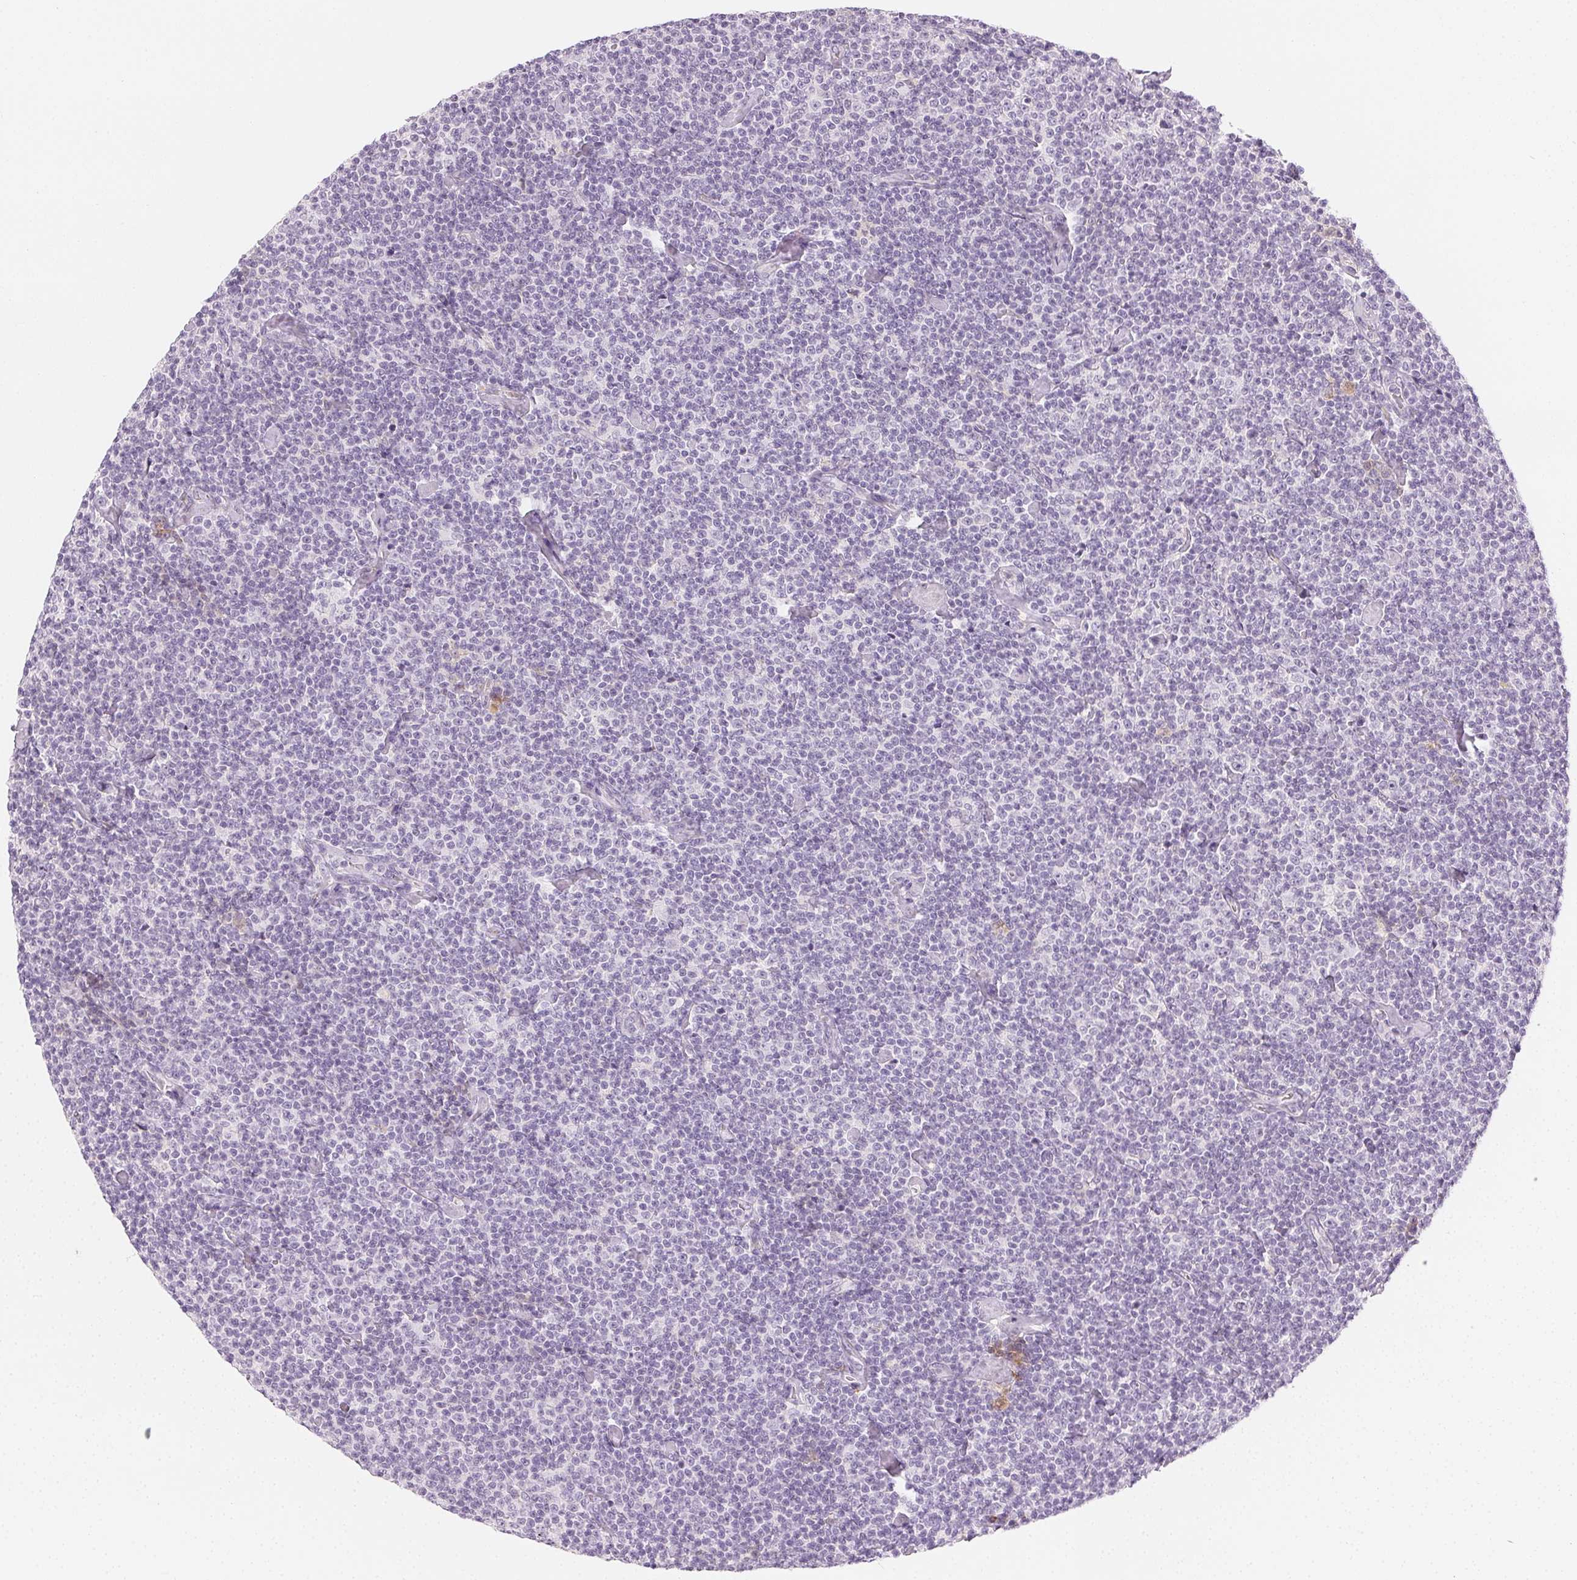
{"staining": {"intensity": "negative", "quantity": "none", "location": "none"}, "tissue": "lymphoma", "cell_type": "Tumor cells", "image_type": "cancer", "snomed": [{"axis": "morphology", "description": "Malignant lymphoma, non-Hodgkin's type, Low grade"}, {"axis": "topography", "description": "Lymph node"}], "caption": "Immunohistochemistry (IHC) of lymphoma shows no staining in tumor cells.", "gene": "AFM", "patient": {"sex": "male", "age": 81}}